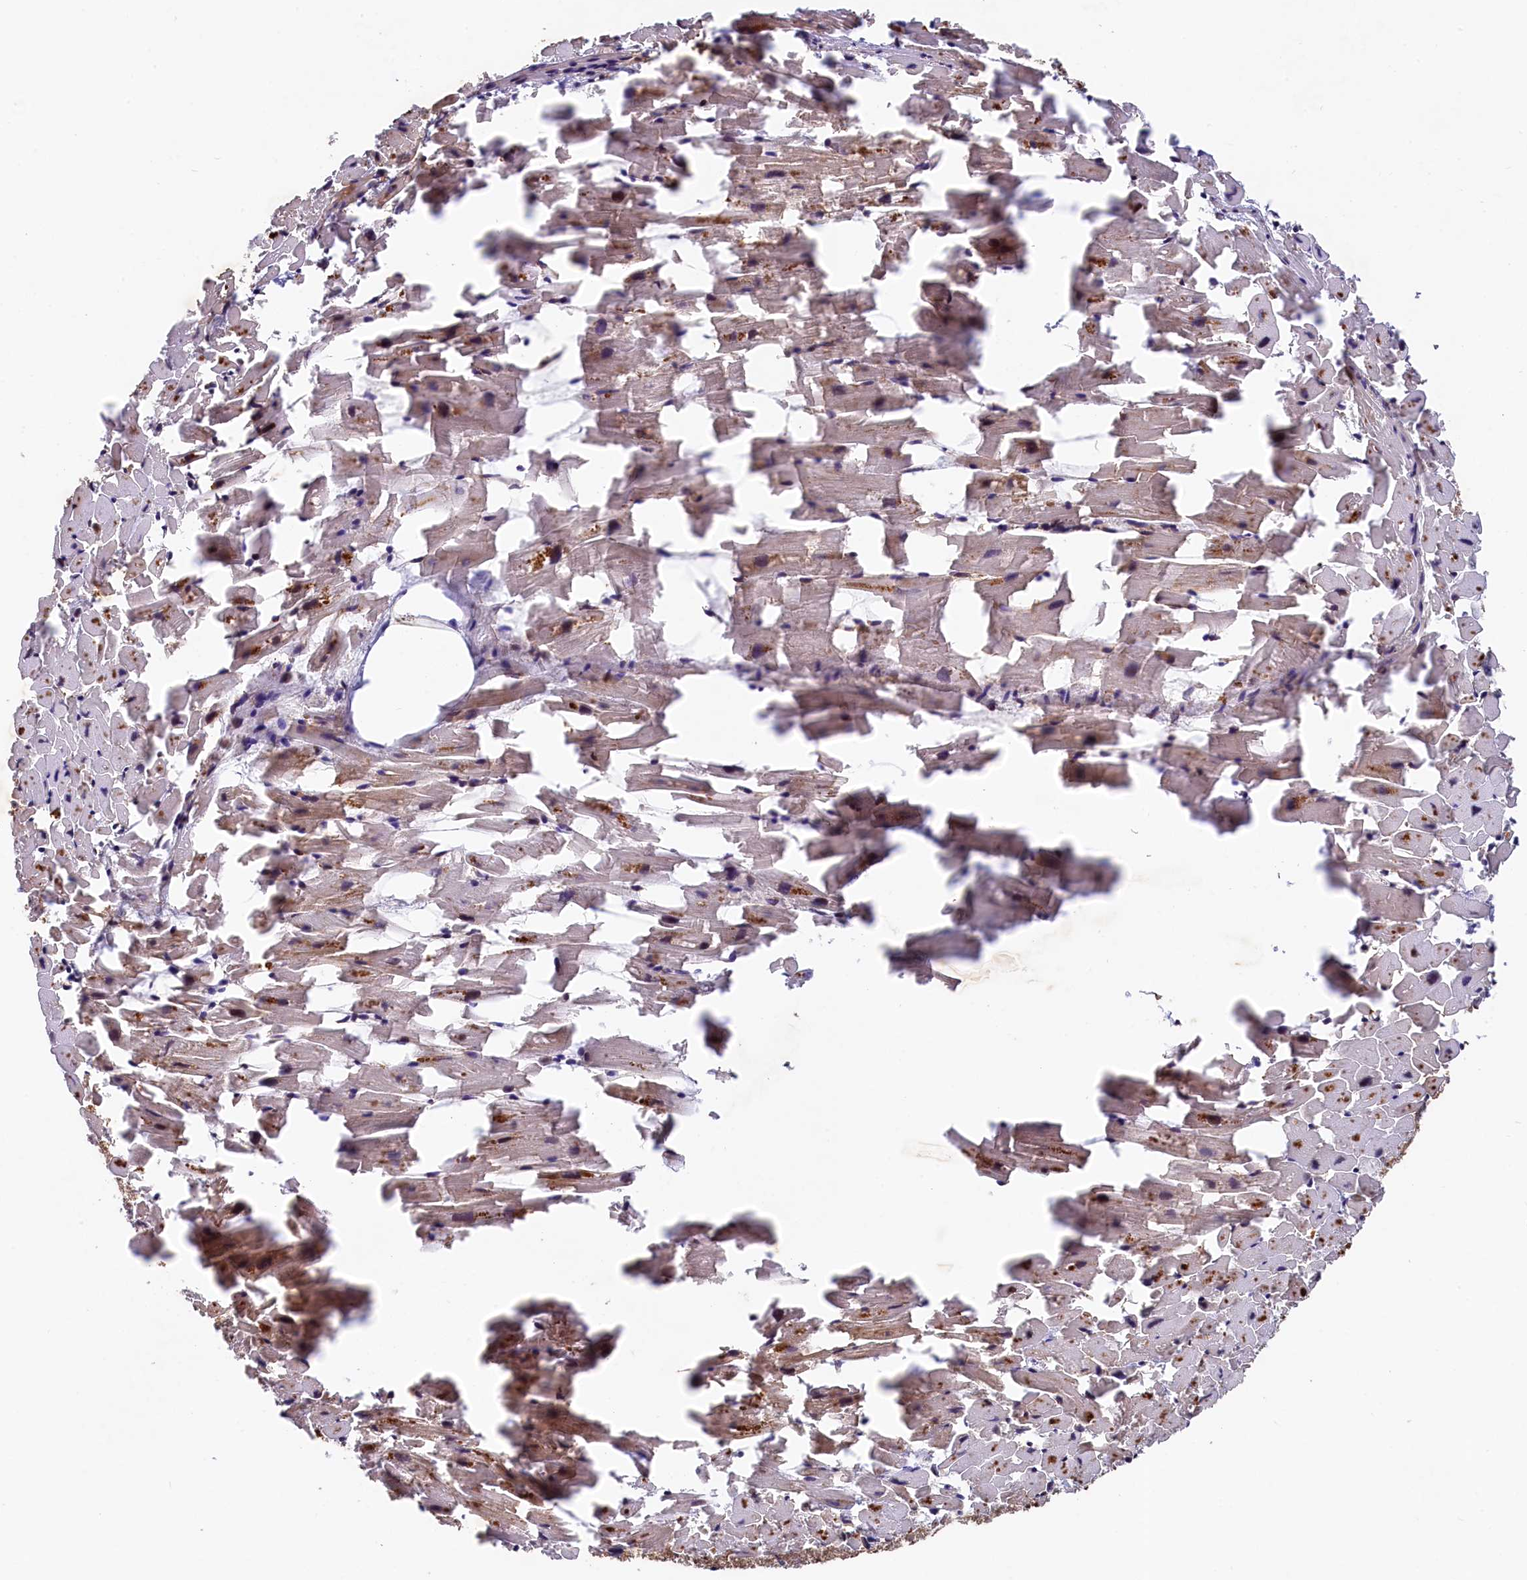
{"staining": {"intensity": "moderate", "quantity": ">75%", "location": "cytoplasmic/membranous"}, "tissue": "heart muscle", "cell_type": "Cardiomyocytes", "image_type": "normal", "snomed": [{"axis": "morphology", "description": "Normal tissue, NOS"}, {"axis": "topography", "description": "Heart"}], "caption": "Protein staining of normal heart muscle exhibits moderate cytoplasmic/membranous positivity in approximately >75% of cardiomyocytes. (brown staining indicates protein expression, while blue staining denotes nuclei).", "gene": "ARL14EP", "patient": {"sex": "female", "age": 64}}